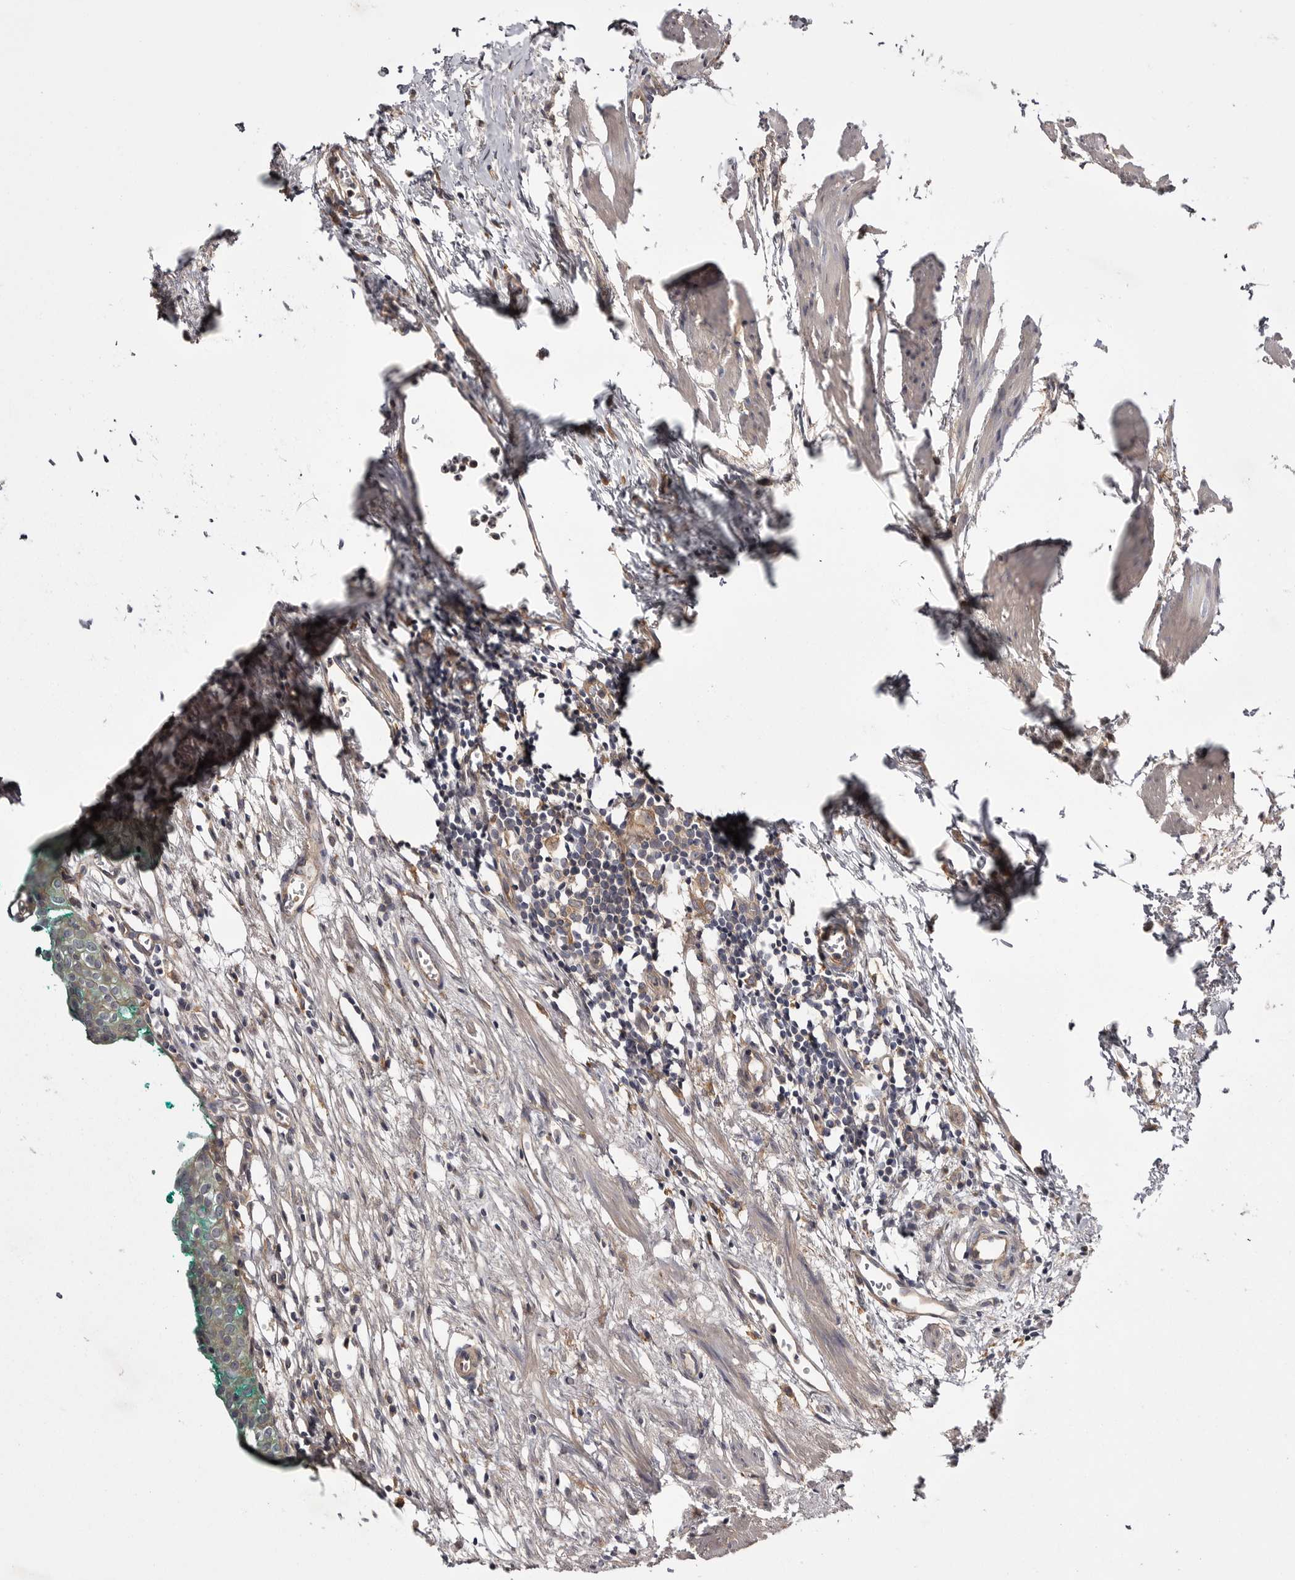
{"staining": {"intensity": "weak", "quantity": ">75%", "location": "cytoplasmic/membranous"}, "tissue": "urinary bladder", "cell_type": "Urothelial cells", "image_type": "normal", "snomed": [{"axis": "morphology", "description": "Normal tissue, NOS"}, {"axis": "morphology", "description": "Urothelial carcinoma, High grade"}, {"axis": "topography", "description": "Urinary bladder"}], "caption": "The photomicrograph displays immunohistochemical staining of unremarkable urinary bladder. There is weak cytoplasmic/membranous expression is seen in approximately >75% of urothelial cells.", "gene": "OSBPL9", "patient": {"sex": "female", "age": 60}}